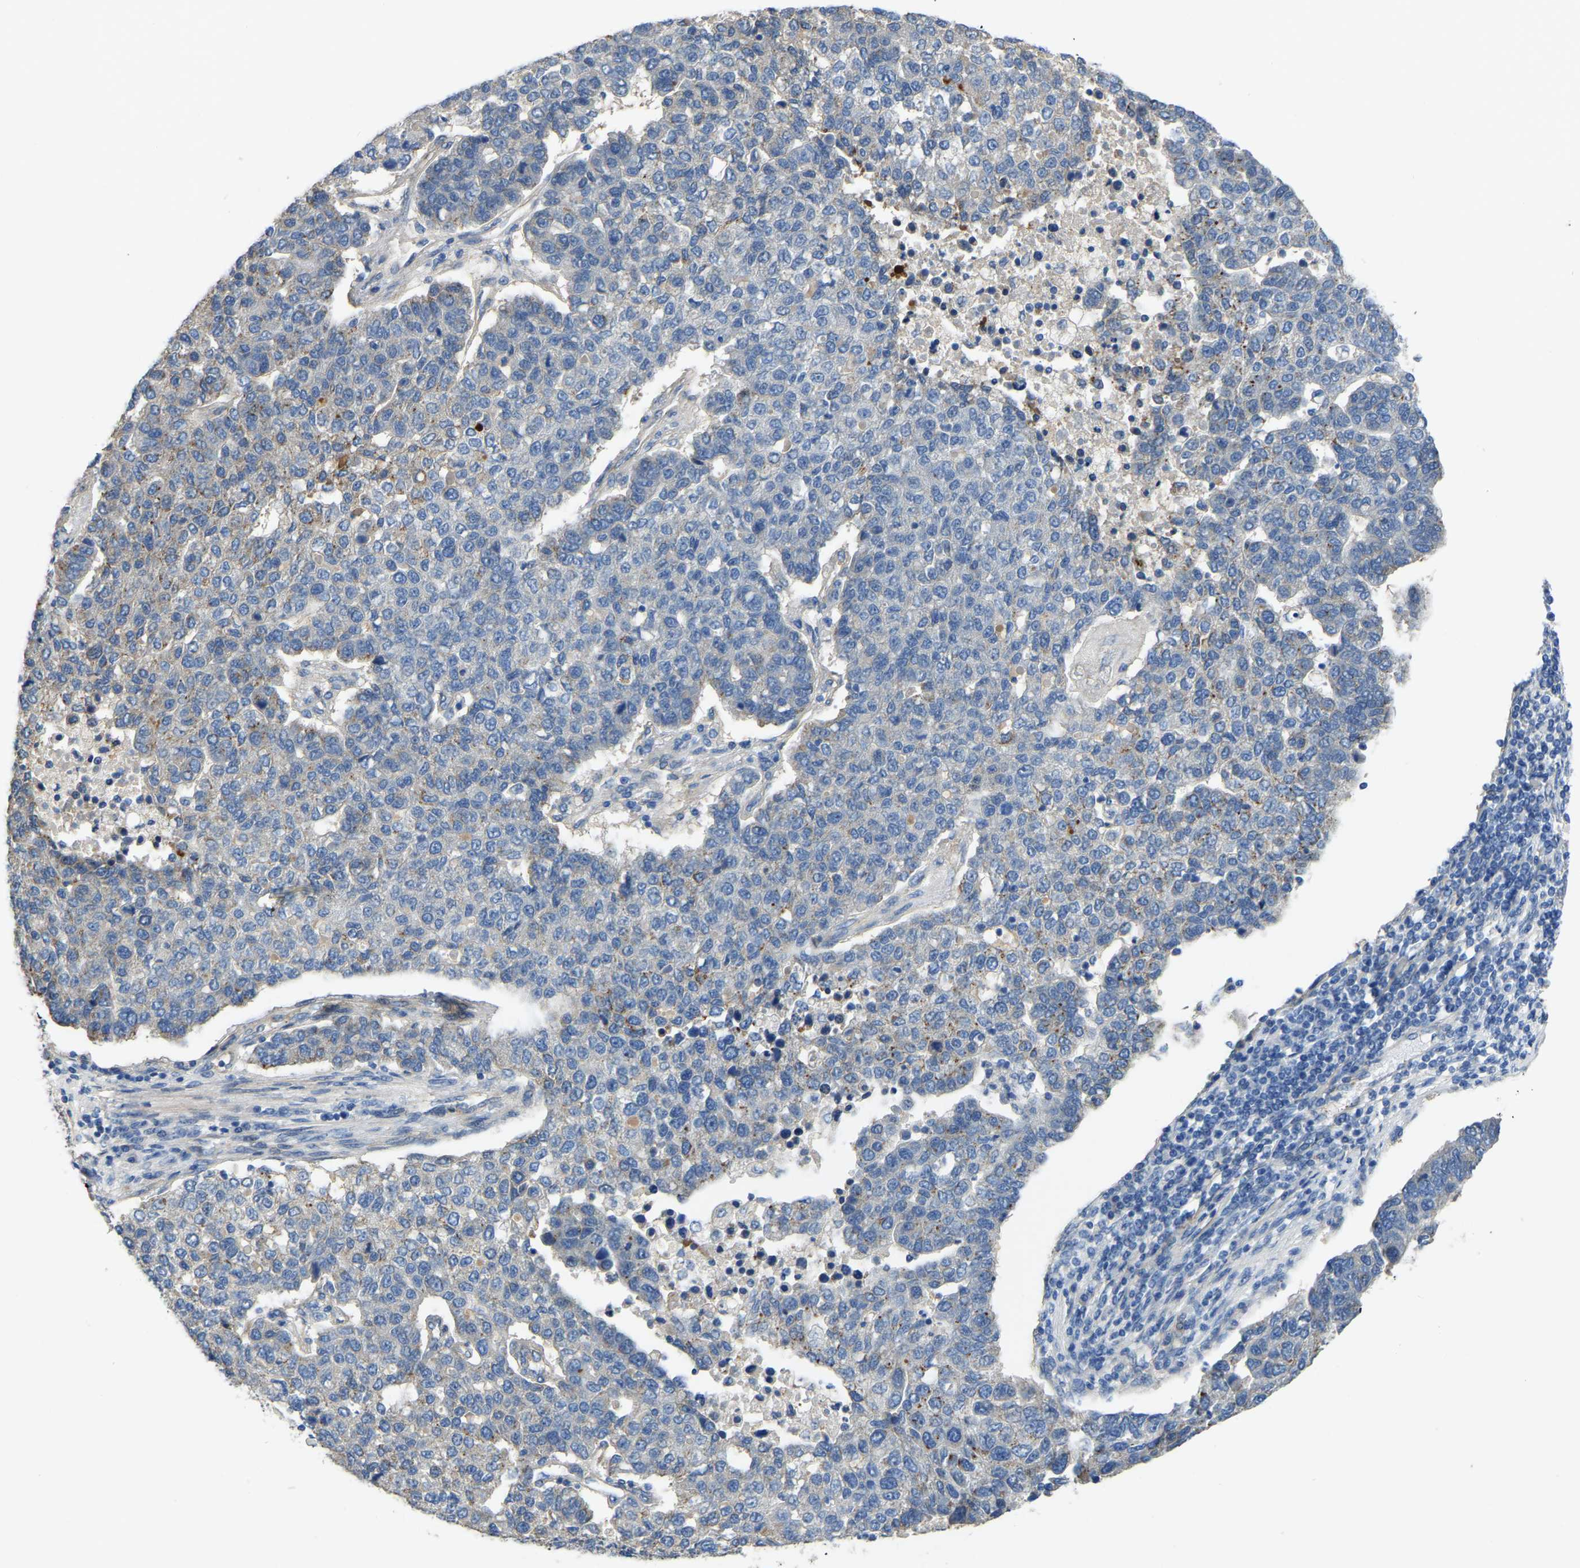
{"staining": {"intensity": "negative", "quantity": "none", "location": "none"}, "tissue": "pancreatic cancer", "cell_type": "Tumor cells", "image_type": "cancer", "snomed": [{"axis": "morphology", "description": "Adenocarcinoma, NOS"}, {"axis": "topography", "description": "Pancreas"}], "caption": "Immunohistochemistry (IHC) photomicrograph of neoplastic tissue: human pancreatic cancer stained with DAB demonstrates no significant protein expression in tumor cells.", "gene": "HIGD2B", "patient": {"sex": "female", "age": 61}}